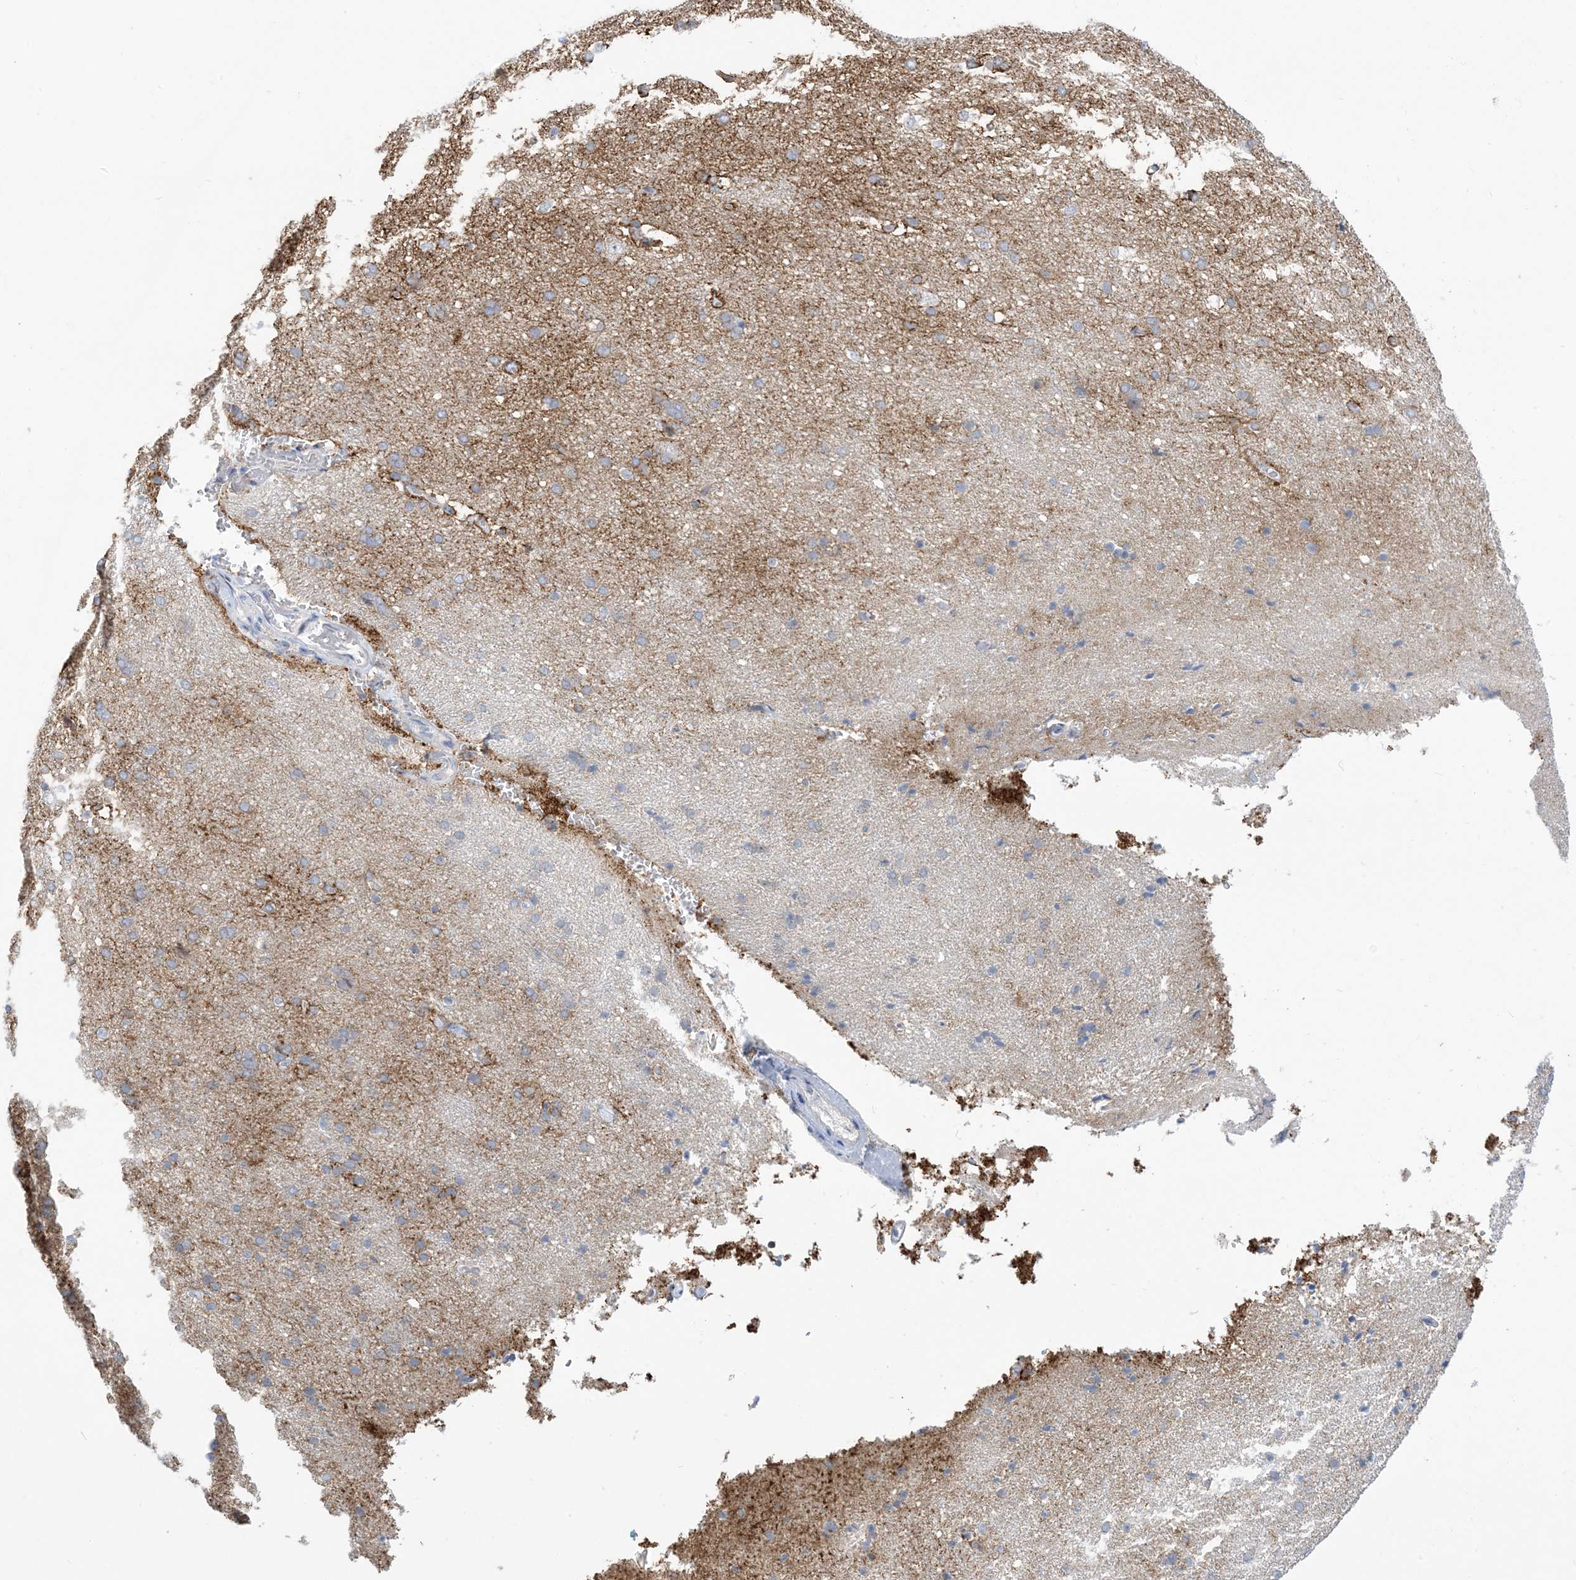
{"staining": {"intensity": "negative", "quantity": "none", "location": "none"}, "tissue": "cerebral cortex", "cell_type": "Endothelial cells", "image_type": "normal", "snomed": [{"axis": "morphology", "description": "Normal tissue, NOS"}, {"axis": "topography", "description": "Cerebral cortex"}], "caption": "Cerebral cortex stained for a protein using immunohistochemistry (IHC) exhibits no expression endothelial cells.", "gene": "AOC1", "patient": {"sex": "male", "age": 62}}